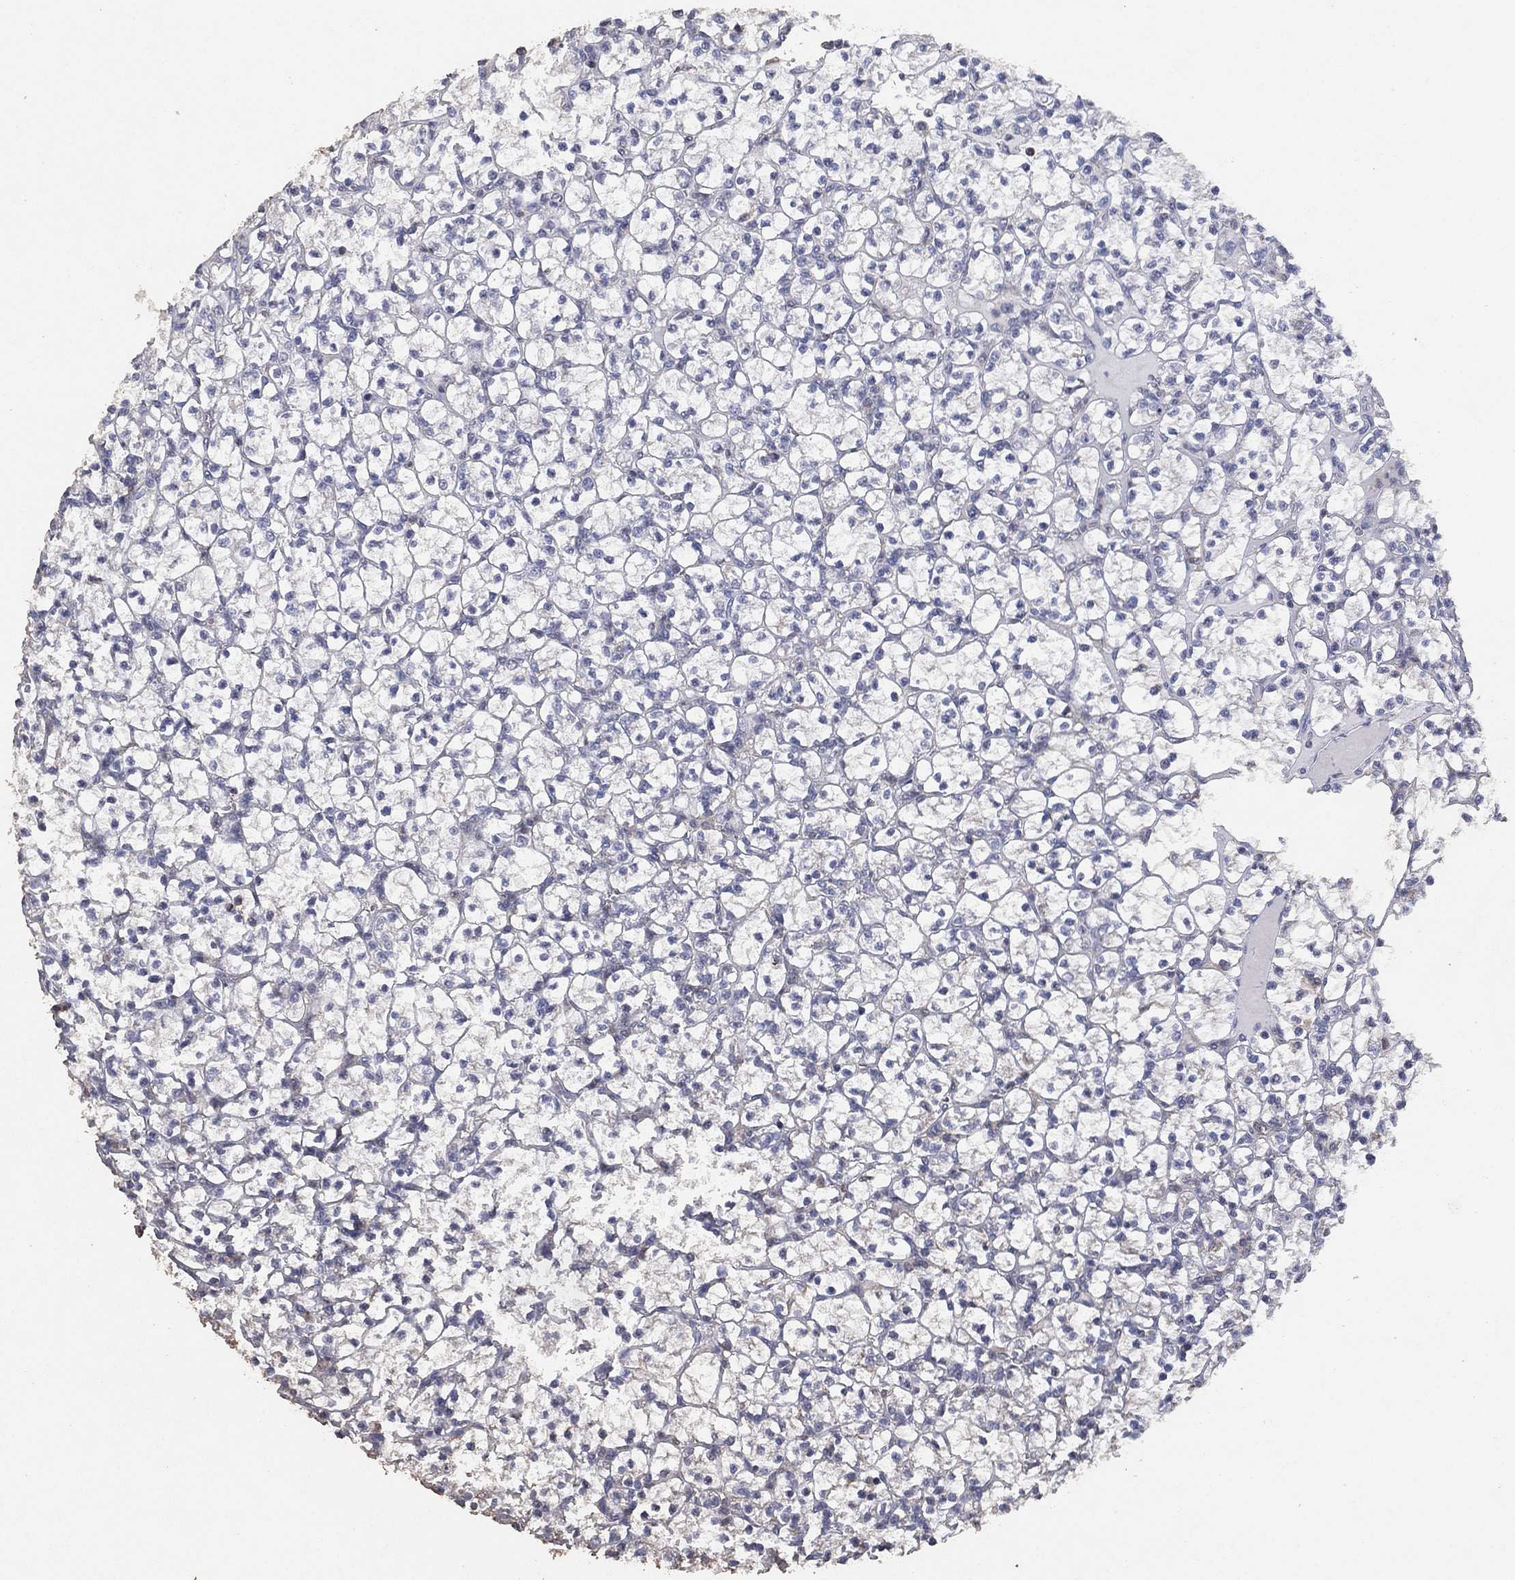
{"staining": {"intensity": "negative", "quantity": "none", "location": "none"}, "tissue": "renal cancer", "cell_type": "Tumor cells", "image_type": "cancer", "snomed": [{"axis": "morphology", "description": "Adenocarcinoma, NOS"}, {"axis": "topography", "description": "Kidney"}], "caption": "Tumor cells are negative for brown protein staining in renal cancer (adenocarcinoma).", "gene": "ADPRHL1", "patient": {"sex": "female", "age": 89}}